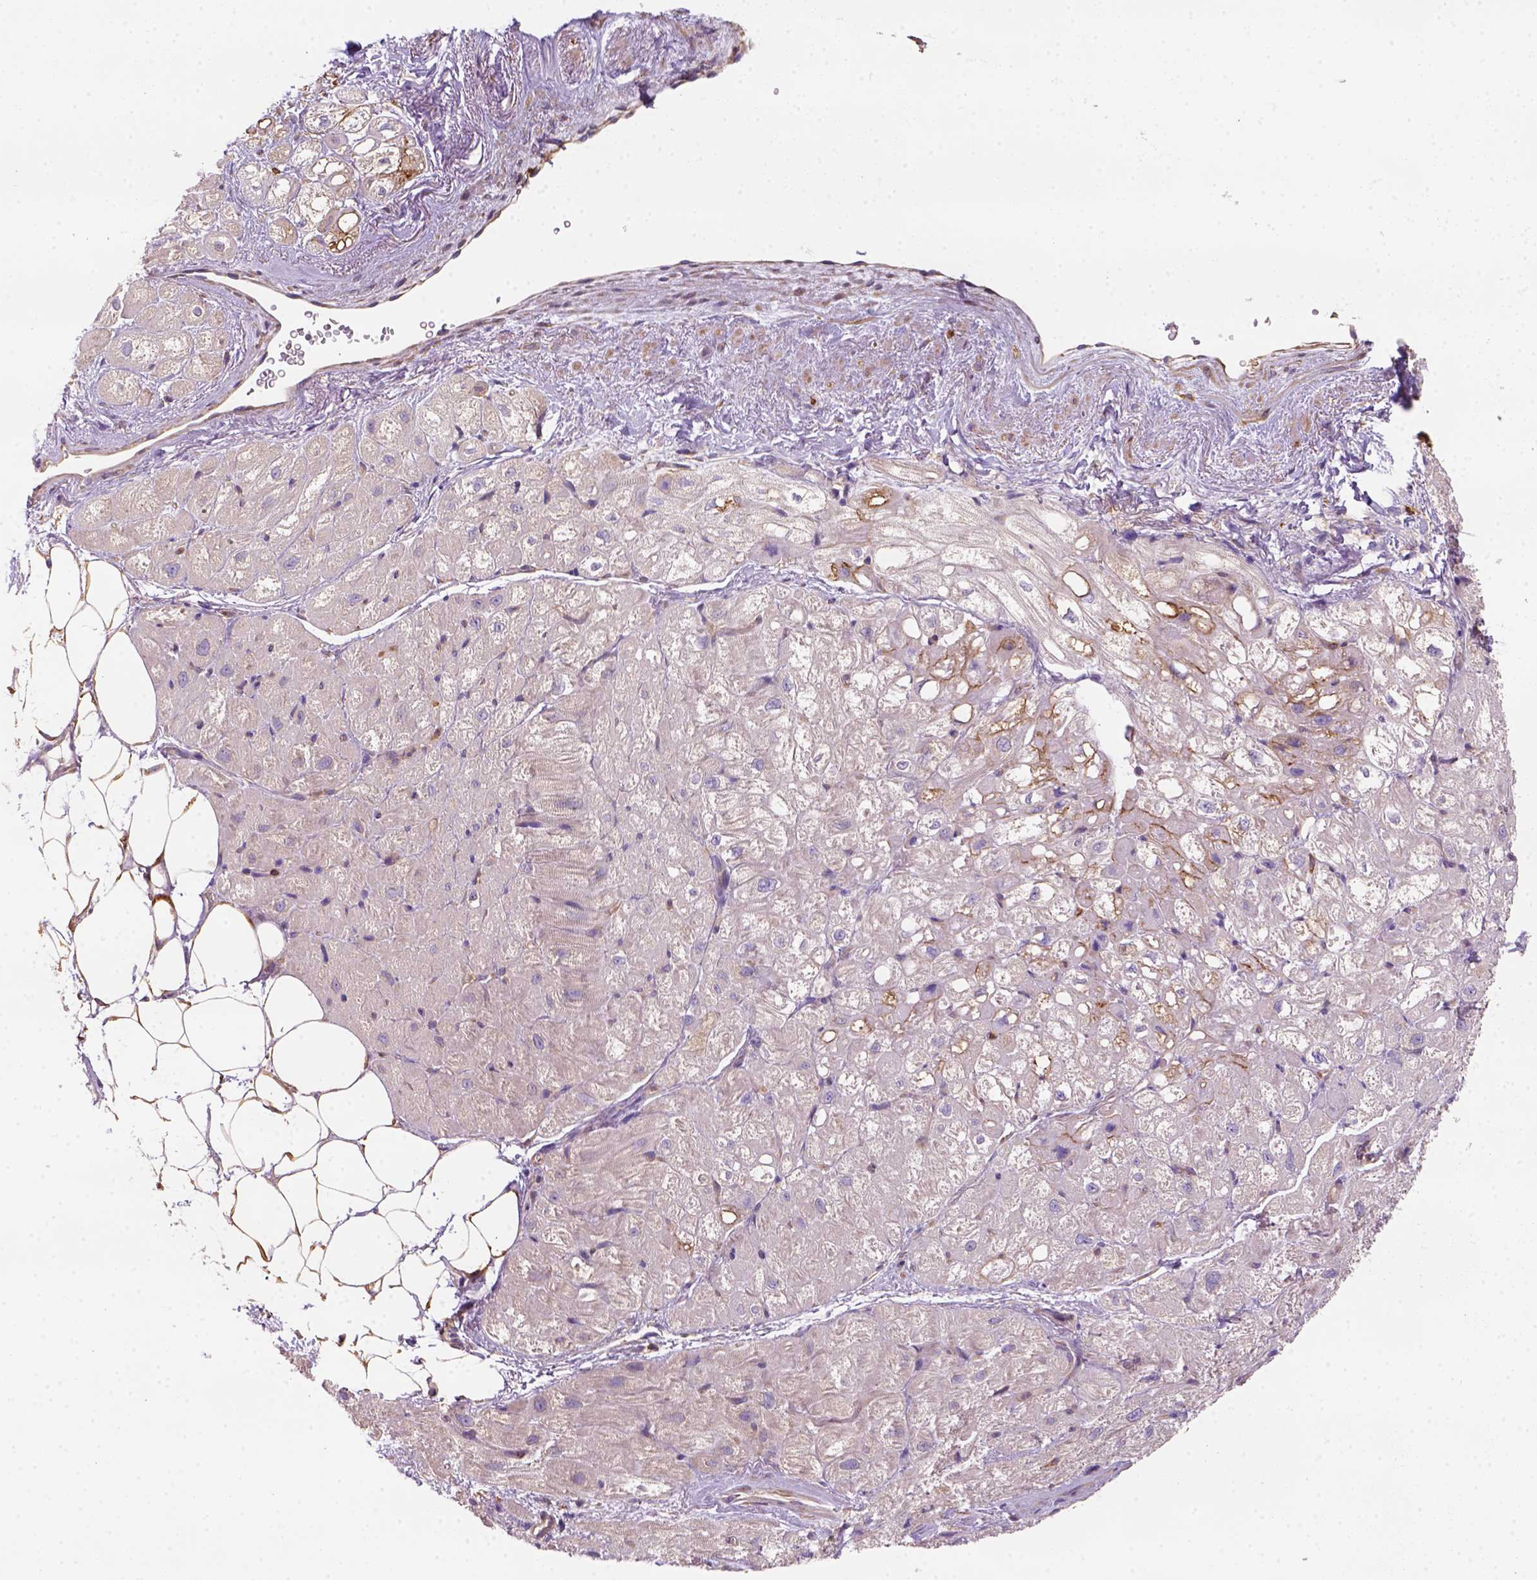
{"staining": {"intensity": "negative", "quantity": "none", "location": "none"}, "tissue": "heart muscle", "cell_type": "Cardiomyocytes", "image_type": "normal", "snomed": [{"axis": "morphology", "description": "Normal tissue, NOS"}, {"axis": "topography", "description": "Heart"}], "caption": "This is an immunohistochemistry micrograph of normal heart muscle. There is no positivity in cardiomyocytes.", "gene": "GPRC5D", "patient": {"sex": "female", "age": 69}}